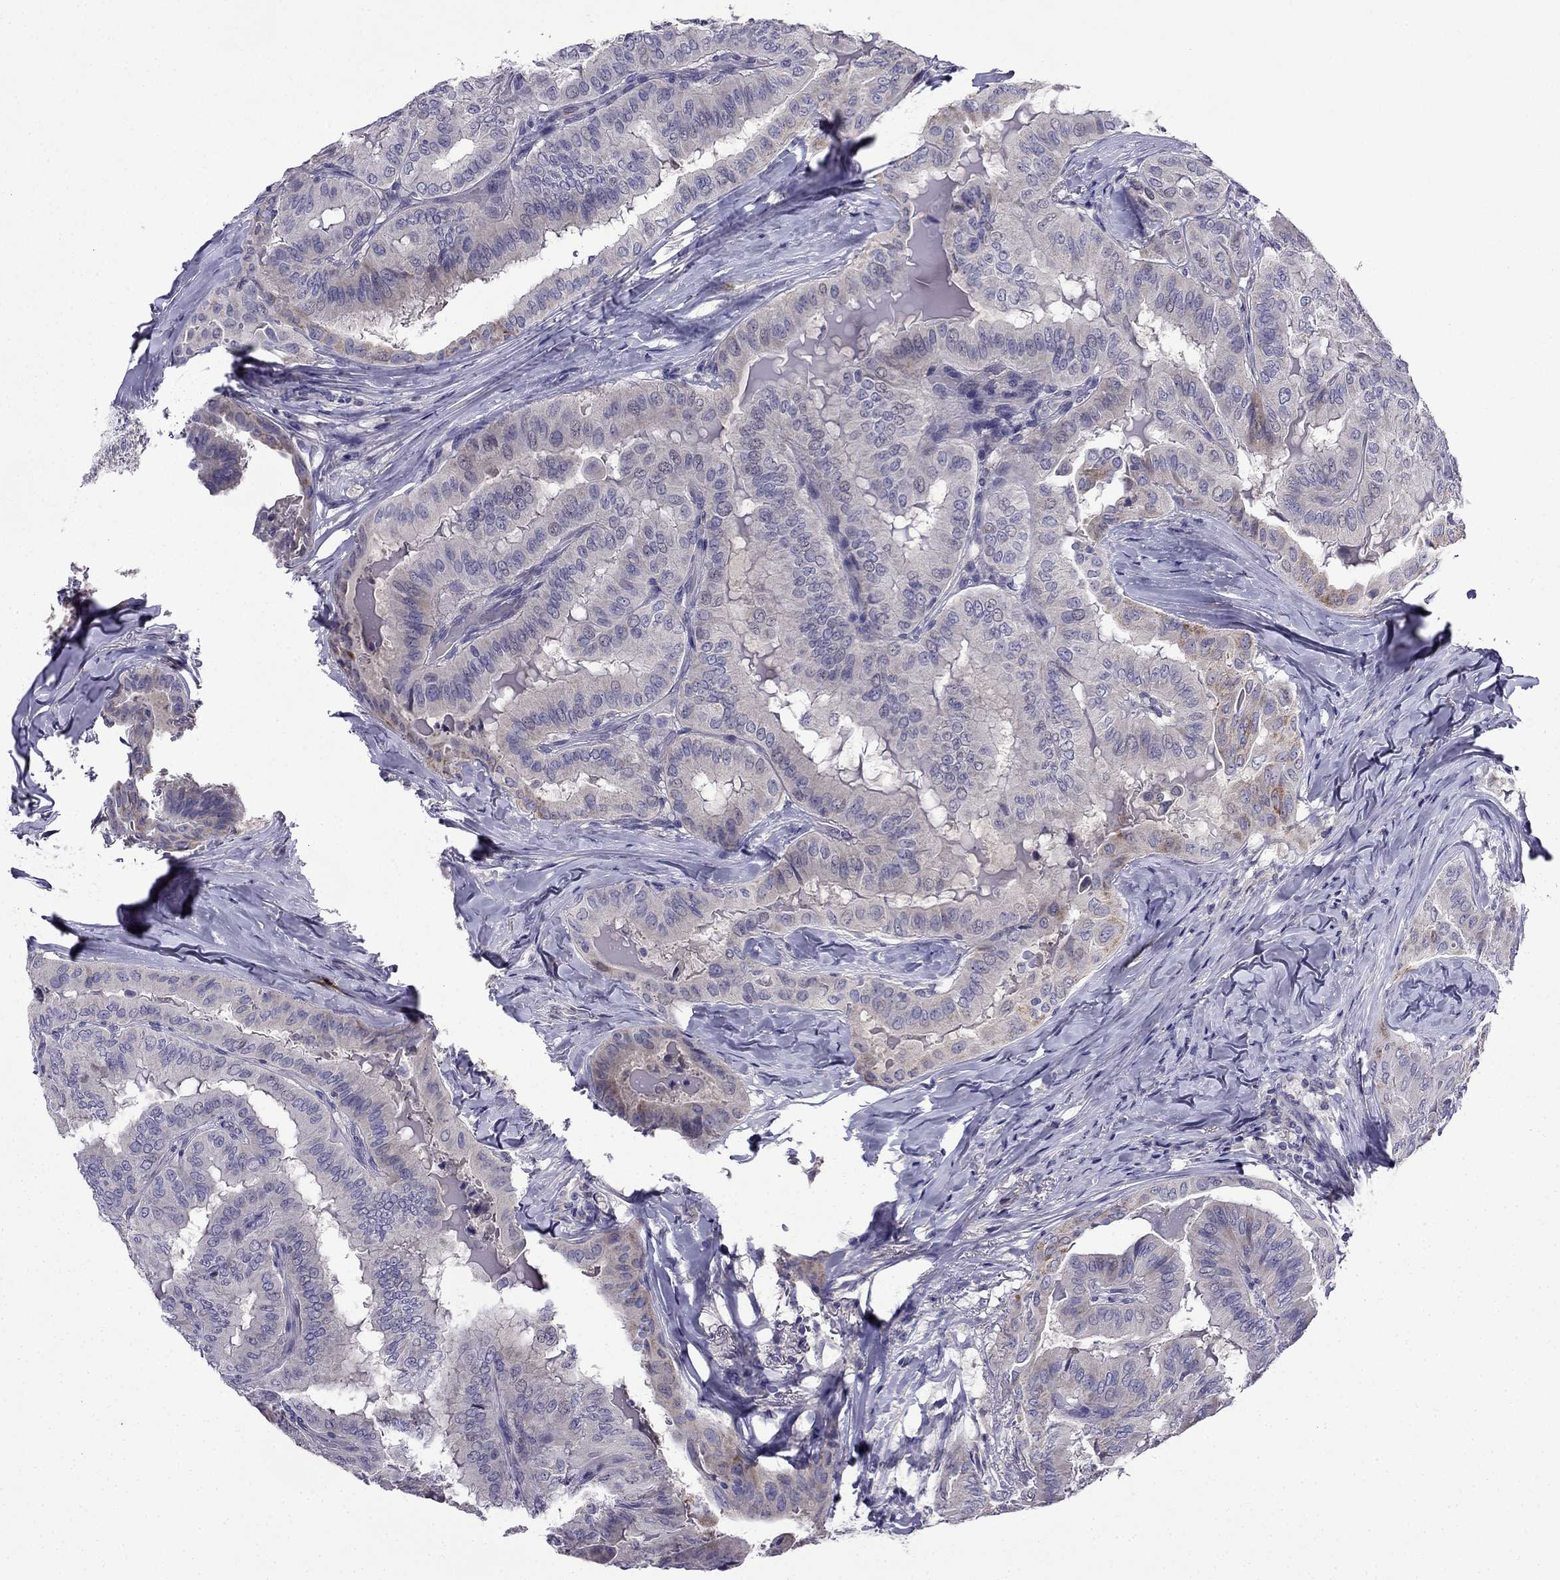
{"staining": {"intensity": "moderate", "quantity": "<25%", "location": "cytoplasmic/membranous"}, "tissue": "thyroid cancer", "cell_type": "Tumor cells", "image_type": "cancer", "snomed": [{"axis": "morphology", "description": "Papillary adenocarcinoma, NOS"}, {"axis": "topography", "description": "Thyroid gland"}], "caption": "Moderate cytoplasmic/membranous staining for a protein is identified in about <25% of tumor cells of papillary adenocarcinoma (thyroid) using IHC.", "gene": "PI16", "patient": {"sex": "female", "age": 68}}